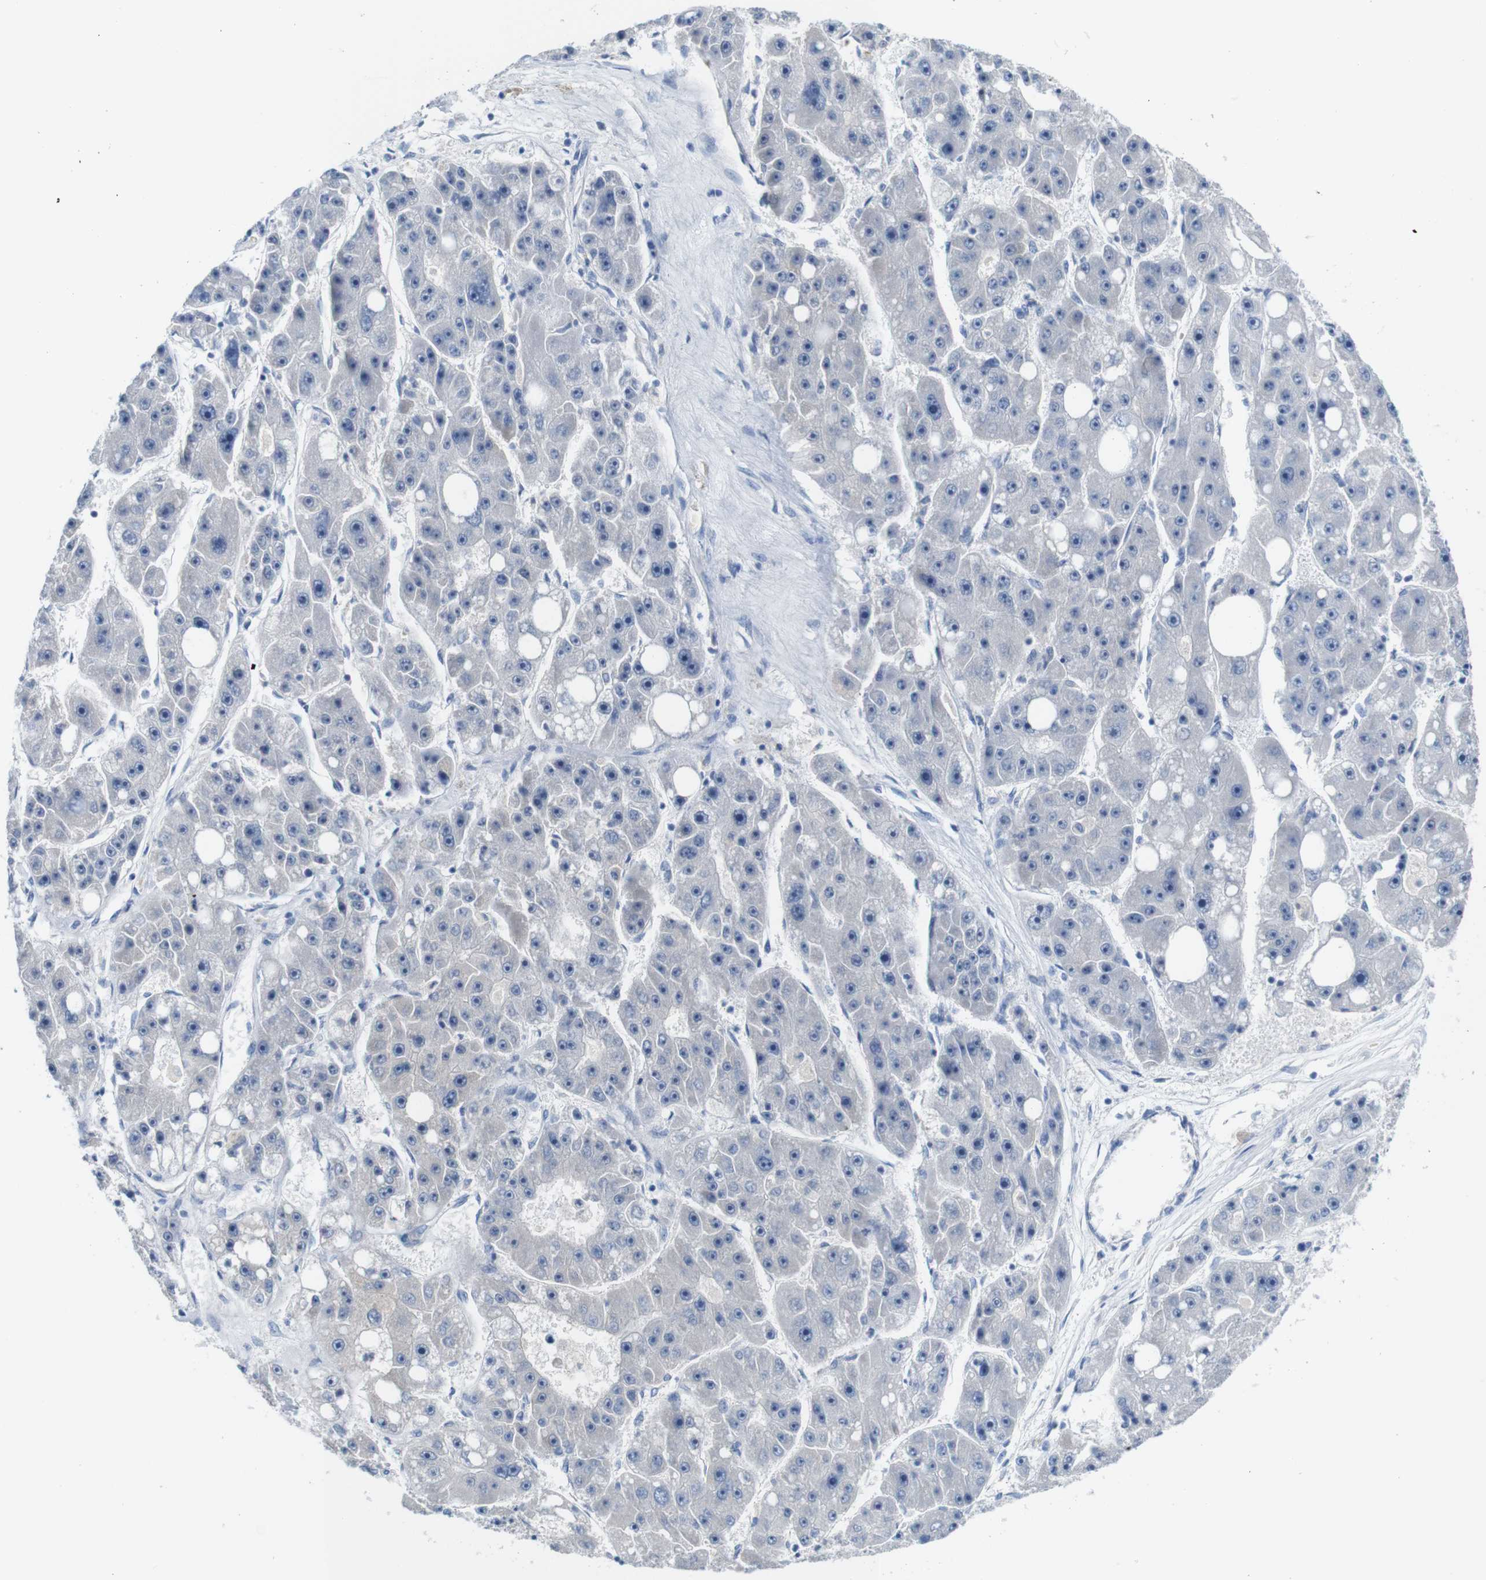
{"staining": {"intensity": "negative", "quantity": "none", "location": "none"}, "tissue": "liver cancer", "cell_type": "Tumor cells", "image_type": "cancer", "snomed": [{"axis": "morphology", "description": "Carcinoma, Hepatocellular, NOS"}, {"axis": "topography", "description": "Liver"}], "caption": "DAB immunohistochemical staining of human liver cancer (hepatocellular carcinoma) shows no significant positivity in tumor cells. The staining is performed using DAB brown chromogen with nuclei counter-stained in using hematoxylin.", "gene": "IGSF8", "patient": {"sex": "female", "age": 61}}